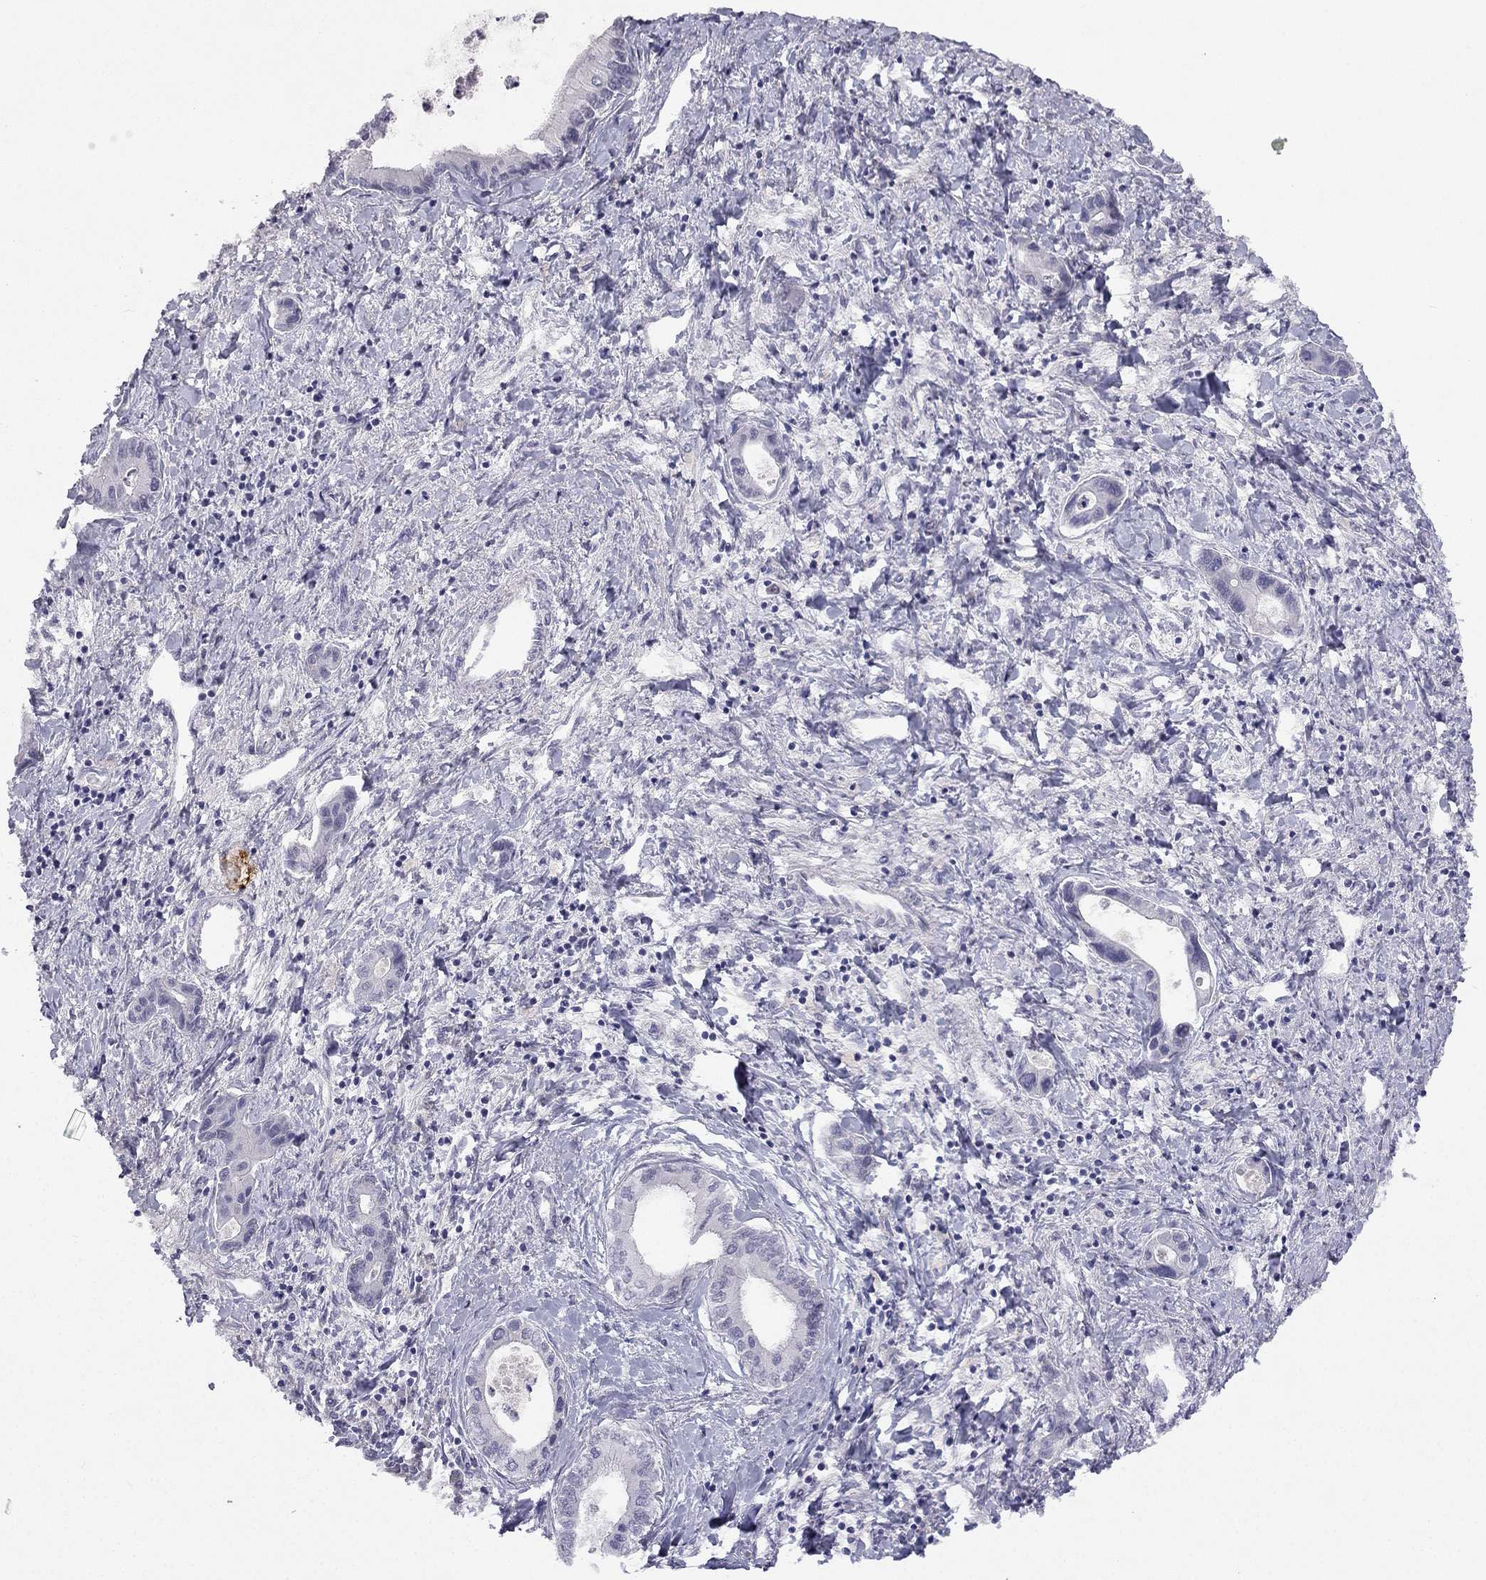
{"staining": {"intensity": "negative", "quantity": "none", "location": "none"}, "tissue": "liver cancer", "cell_type": "Tumor cells", "image_type": "cancer", "snomed": [{"axis": "morphology", "description": "Cholangiocarcinoma"}, {"axis": "topography", "description": "Liver"}], "caption": "High power microscopy micrograph of an immunohistochemistry (IHC) image of liver cancer, revealing no significant positivity in tumor cells. (Brightfield microscopy of DAB immunohistochemistry at high magnification).", "gene": "C16orf89", "patient": {"sex": "male", "age": 66}}